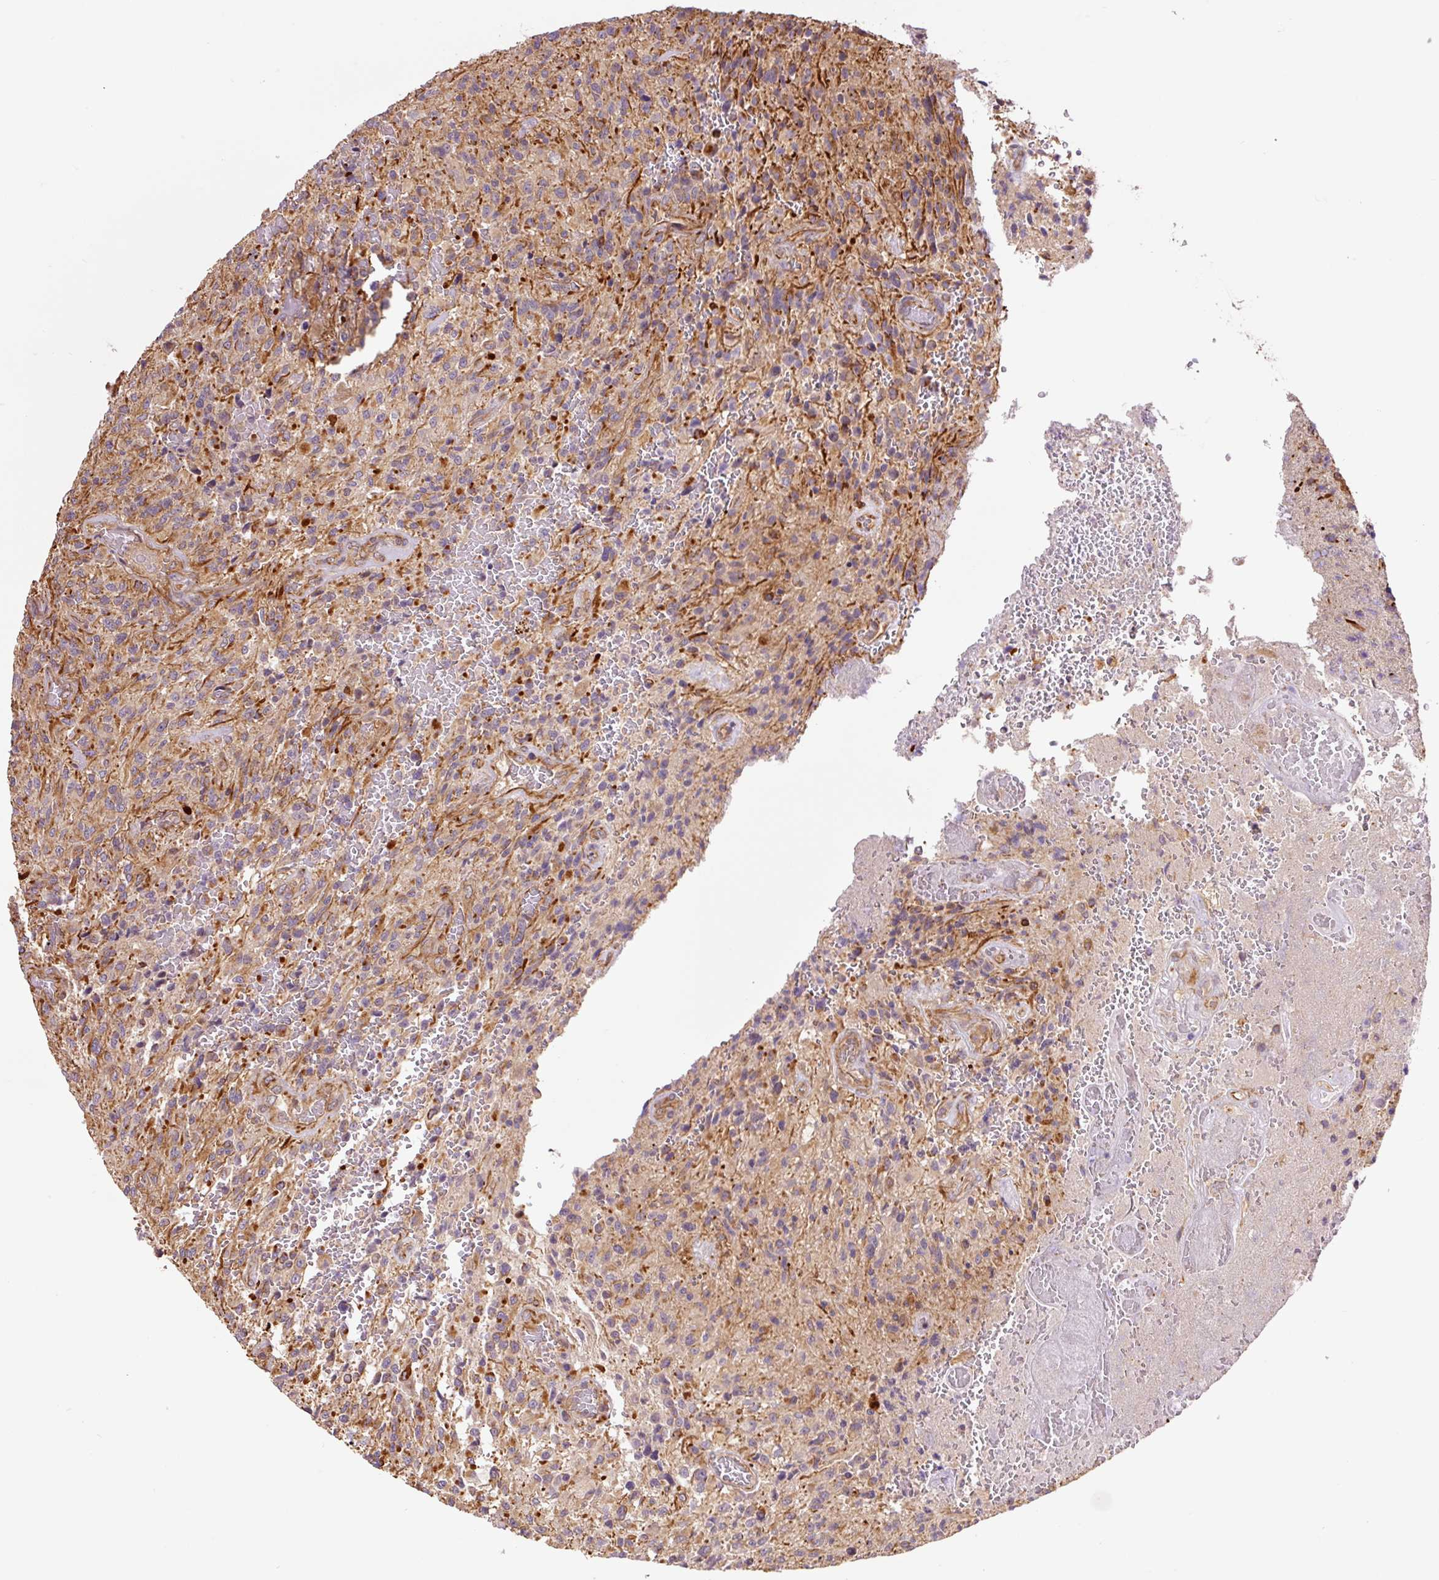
{"staining": {"intensity": "moderate", "quantity": "<25%", "location": "cytoplasmic/membranous"}, "tissue": "glioma", "cell_type": "Tumor cells", "image_type": "cancer", "snomed": [{"axis": "morphology", "description": "Normal tissue, NOS"}, {"axis": "morphology", "description": "Glioma, malignant, High grade"}, {"axis": "topography", "description": "Cerebral cortex"}], "caption": "Tumor cells reveal low levels of moderate cytoplasmic/membranous expression in approximately <25% of cells in glioma.", "gene": "PCK2", "patient": {"sex": "male", "age": 56}}